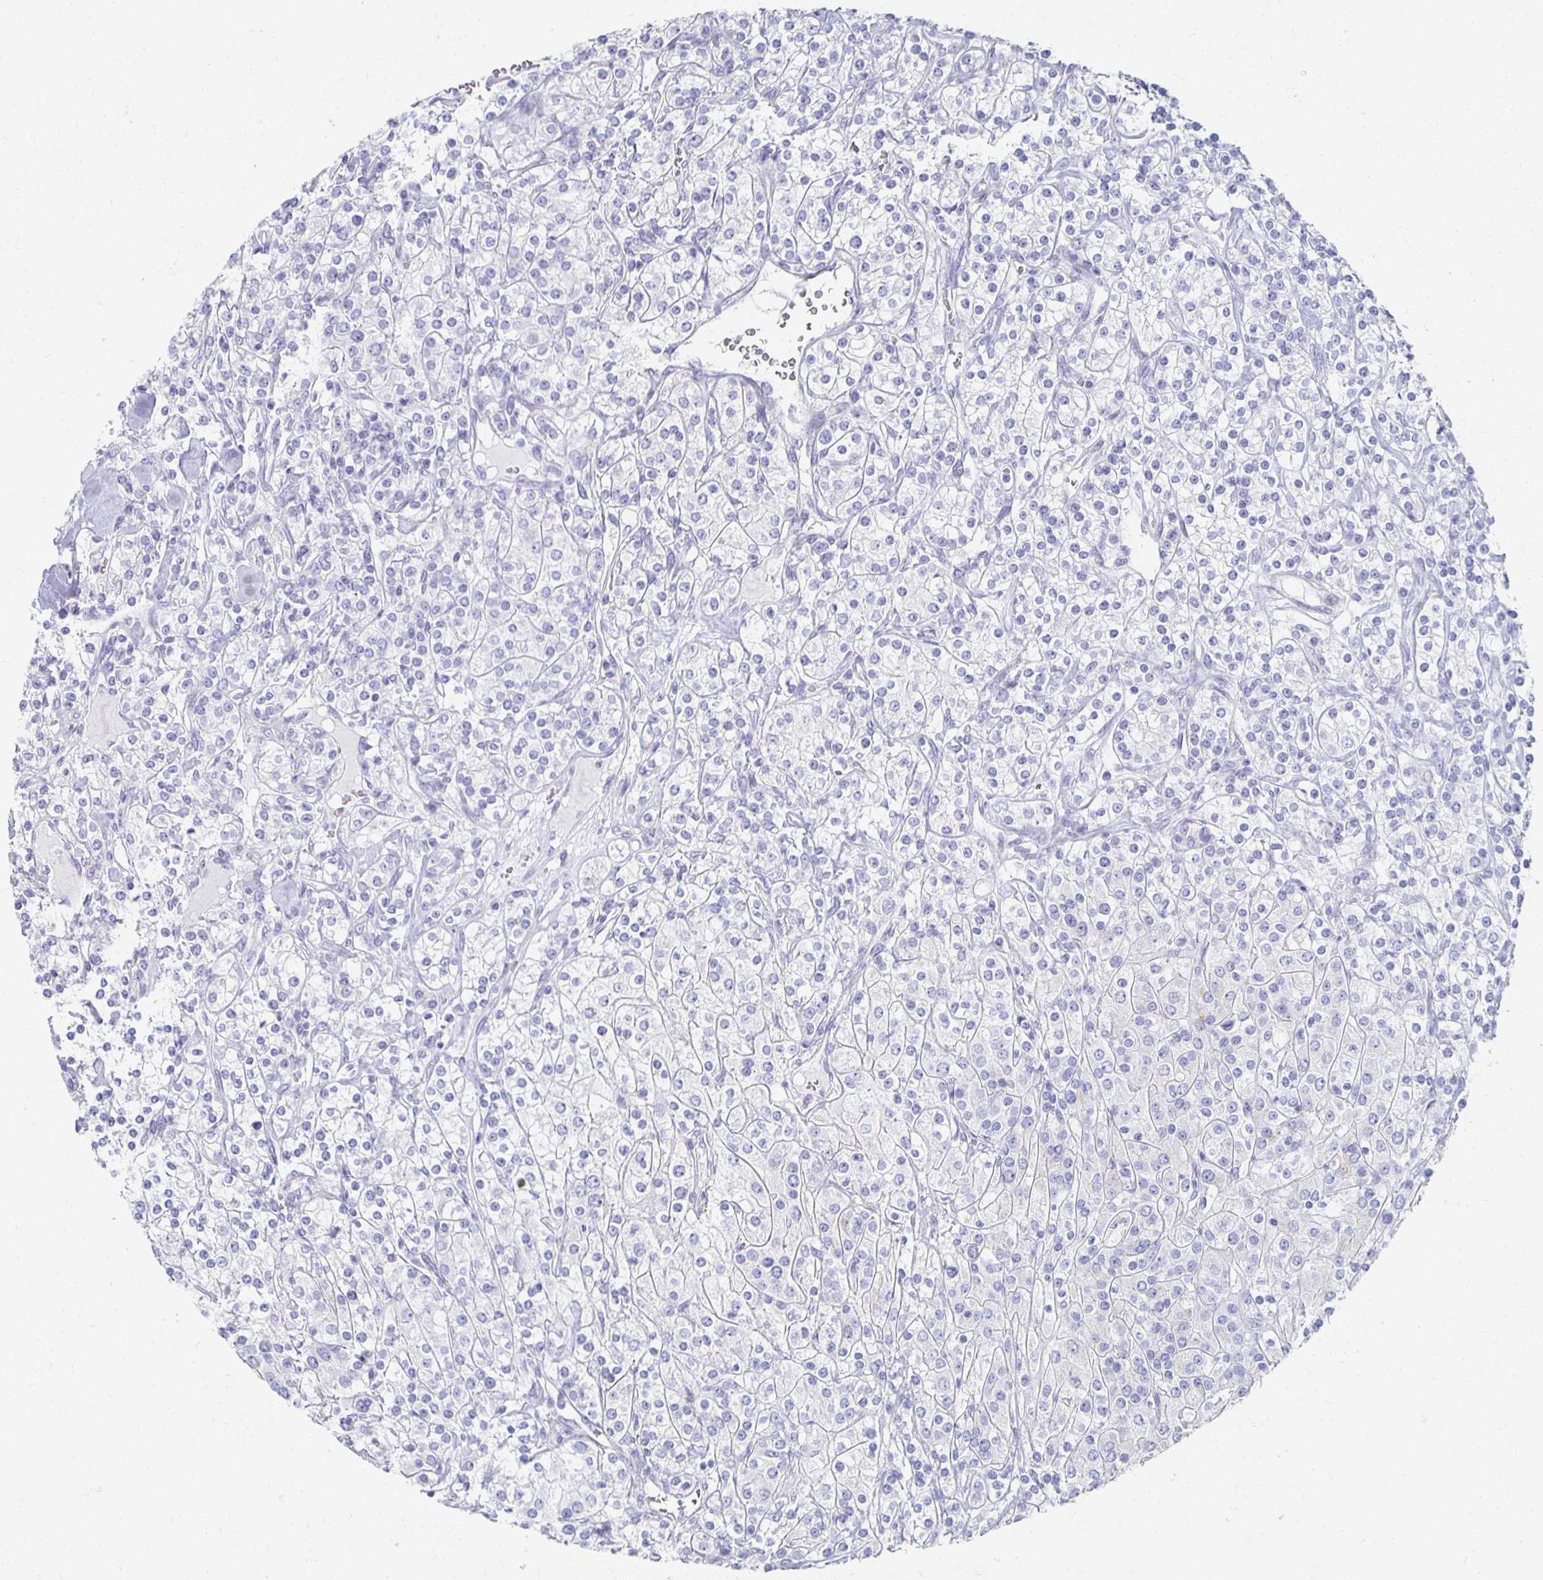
{"staining": {"intensity": "negative", "quantity": "none", "location": "none"}, "tissue": "renal cancer", "cell_type": "Tumor cells", "image_type": "cancer", "snomed": [{"axis": "morphology", "description": "Adenocarcinoma, NOS"}, {"axis": "topography", "description": "Kidney"}], "caption": "Tumor cells show no significant protein expression in renal adenocarcinoma.", "gene": "TEX44", "patient": {"sex": "male", "age": 77}}